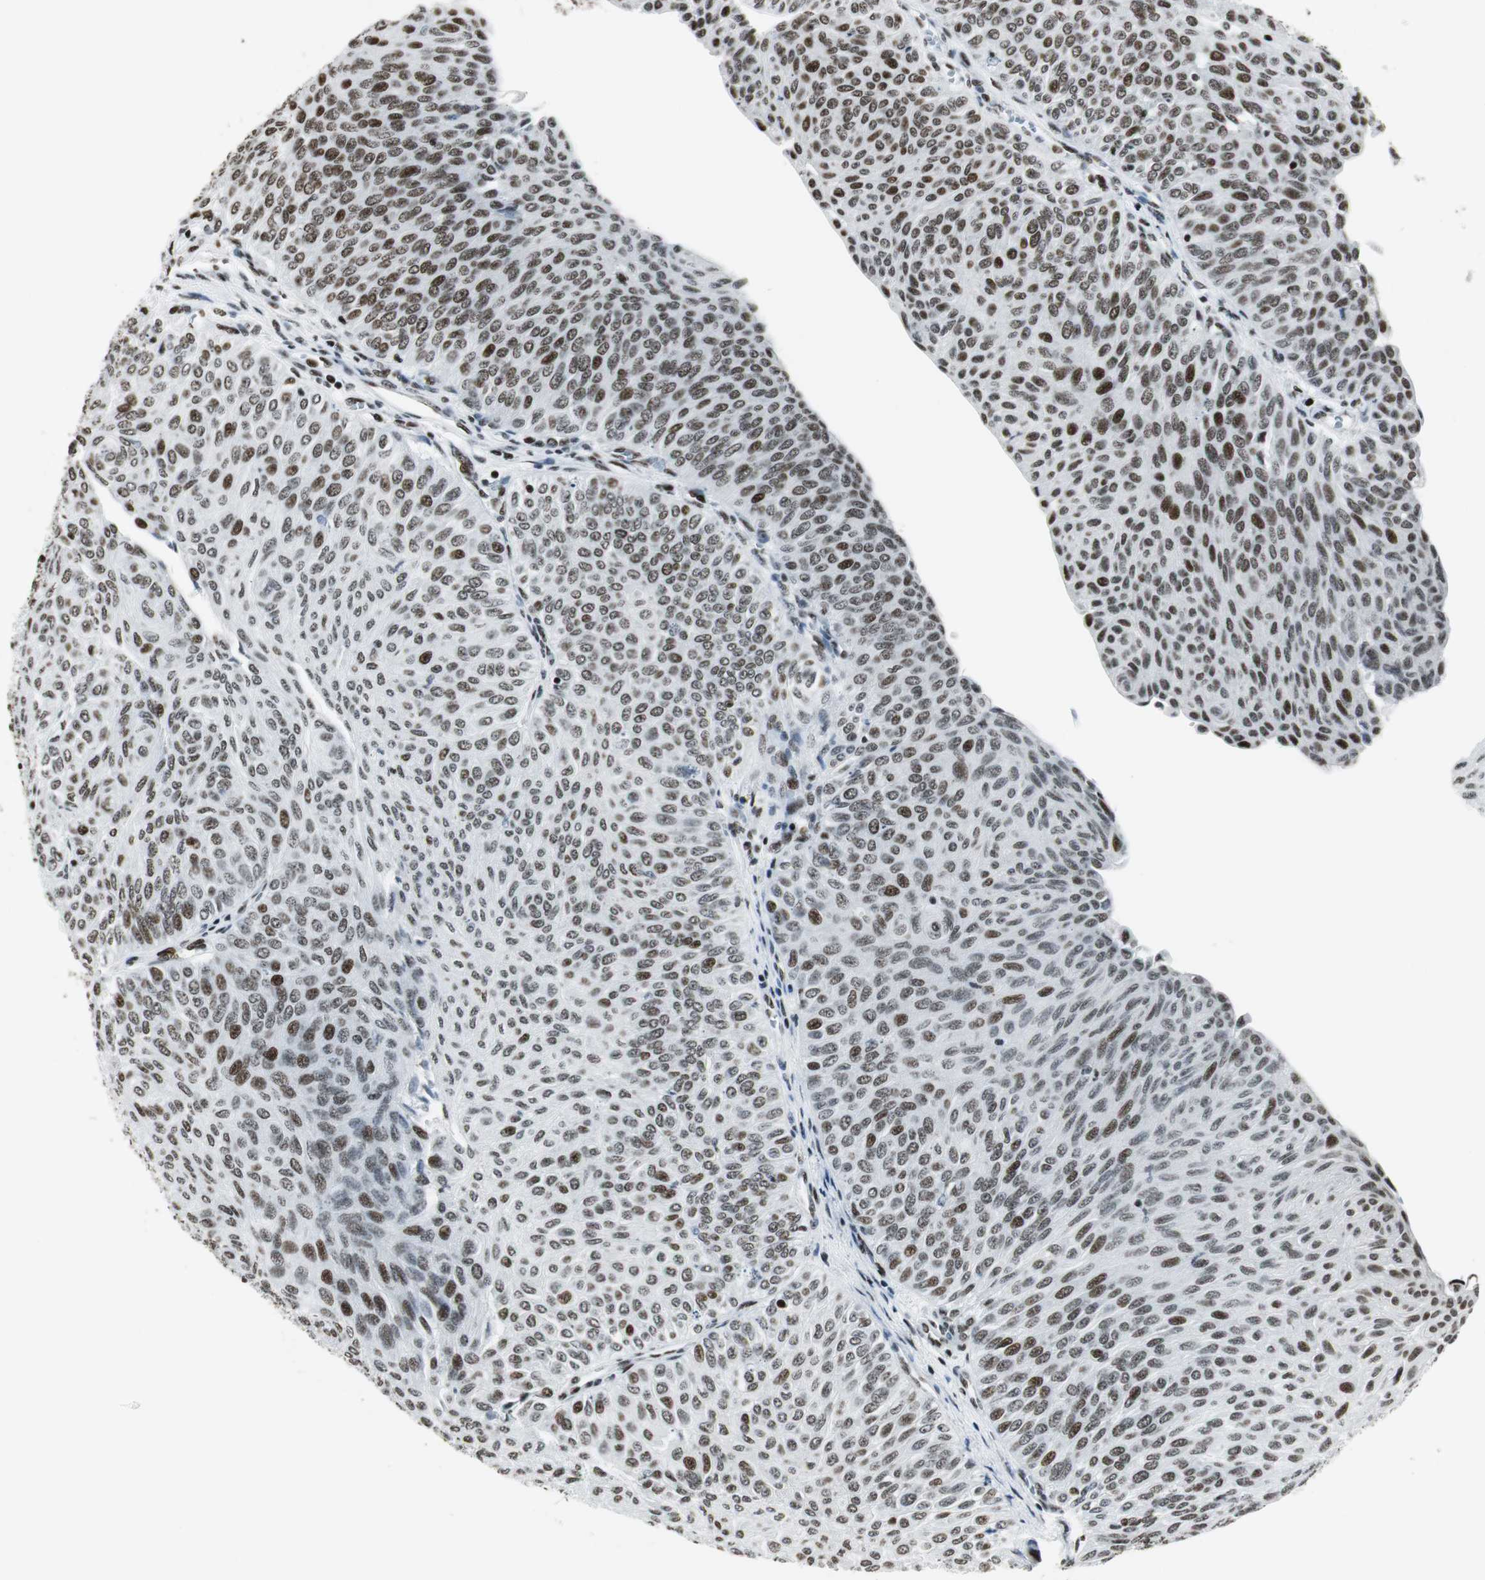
{"staining": {"intensity": "moderate", "quantity": ">75%", "location": "nuclear"}, "tissue": "urothelial cancer", "cell_type": "Tumor cells", "image_type": "cancer", "snomed": [{"axis": "morphology", "description": "Urothelial carcinoma, Low grade"}, {"axis": "topography", "description": "Urinary bladder"}], "caption": "Tumor cells reveal medium levels of moderate nuclear positivity in approximately >75% of cells in human urothelial cancer. (DAB = brown stain, brightfield microscopy at high magnification).", "gene": "RBBP4", "patient": {"sex": "male", "age": 78}}